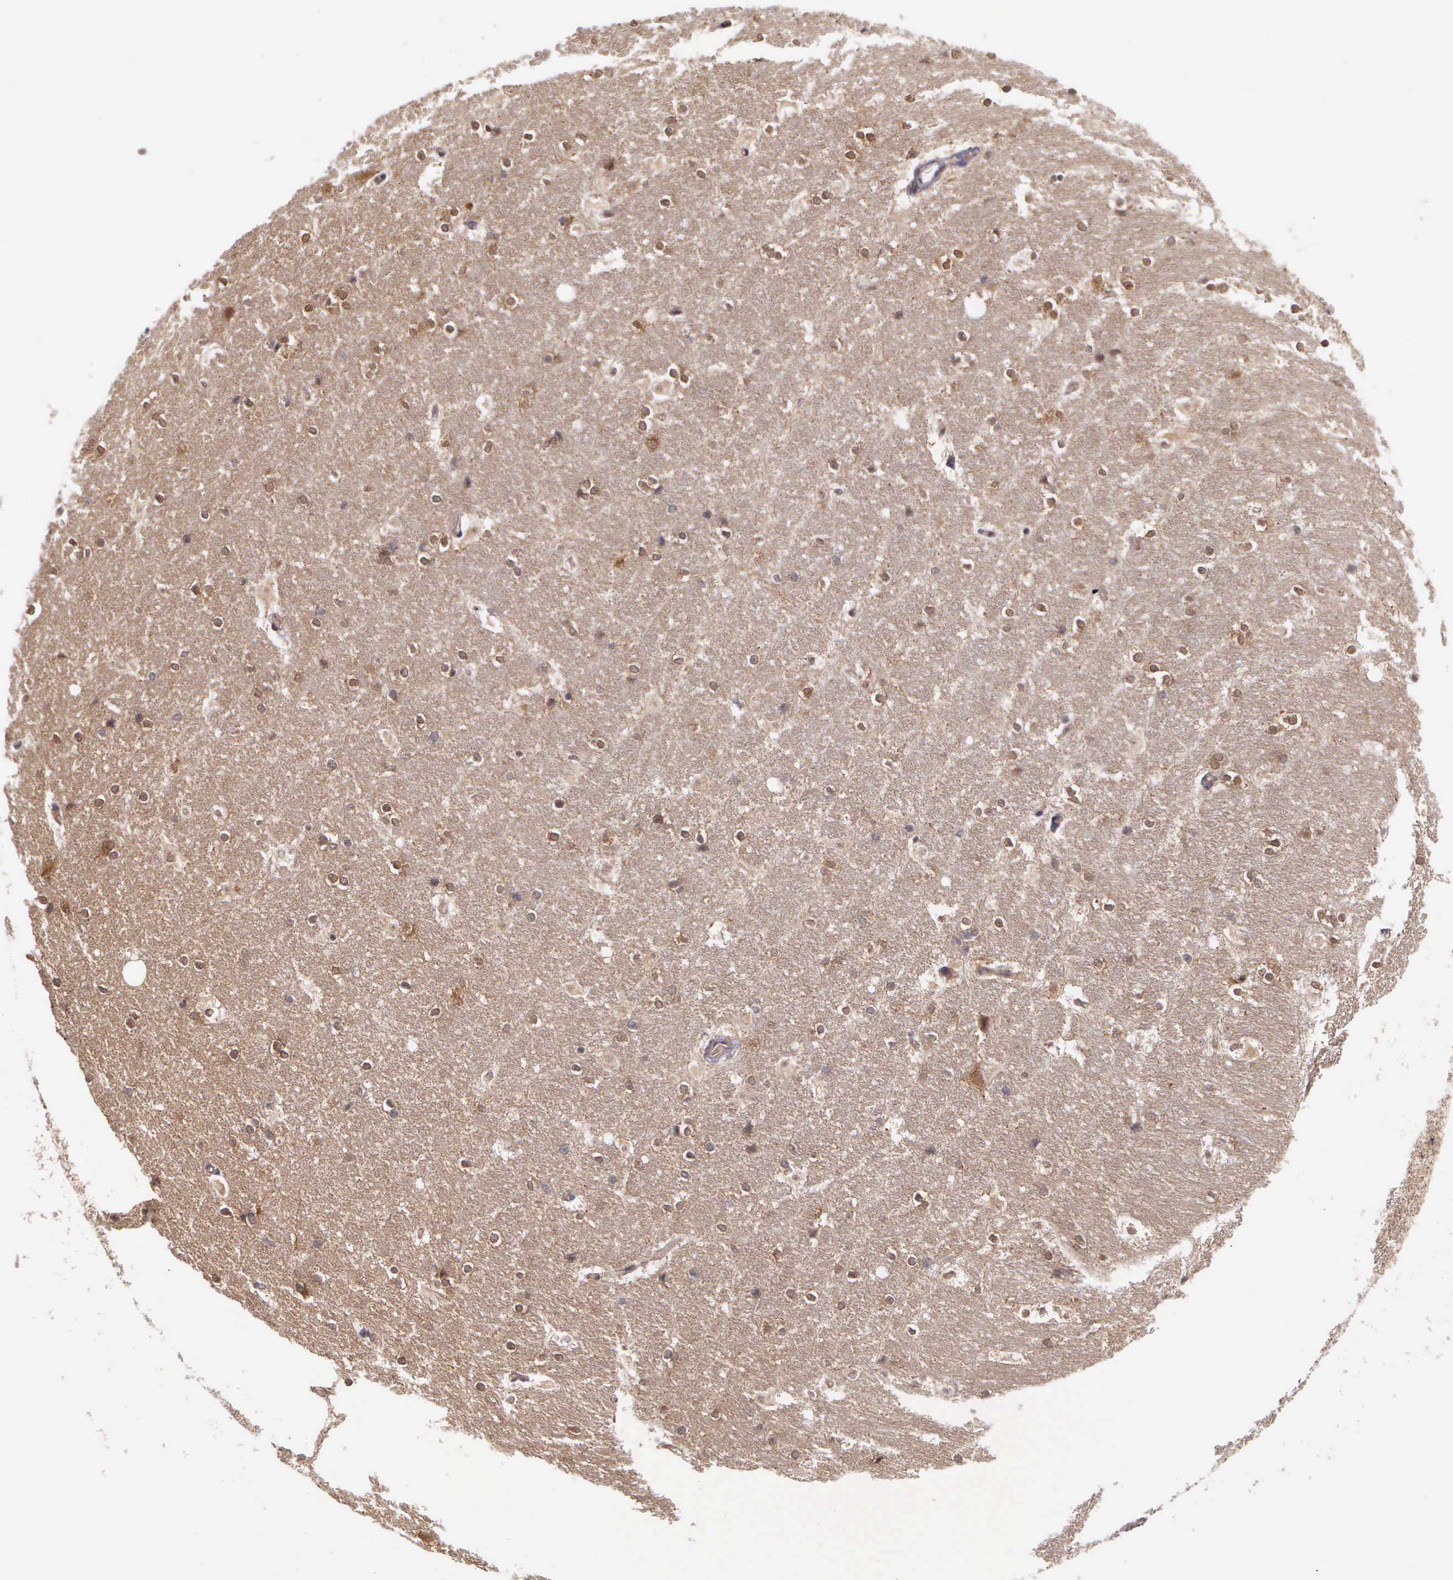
{"staining": {"intensity": "moderate", "quantity": "25%-75%", "location": "cytoplasmic/membranous"}, "tissue": "hippocampus", "cell_type": "Glial cells", "image_type": "normal", "snomed": [{"axis": "morphology", "description": "Normal tissue, NOS"}, {"axis": "topography", "description": "Hippocampus"}], "caption": "Immunohistochemical staining of normal hippocampus reveals medium levels of moderate cytoplasmic/membranous expression in approximately 25%-75% of glial cells. (IHC, brightfield microscopy, high magnification).", "gene": "IGBP1P2", "patient": {"sex": "female", "age": 19}}